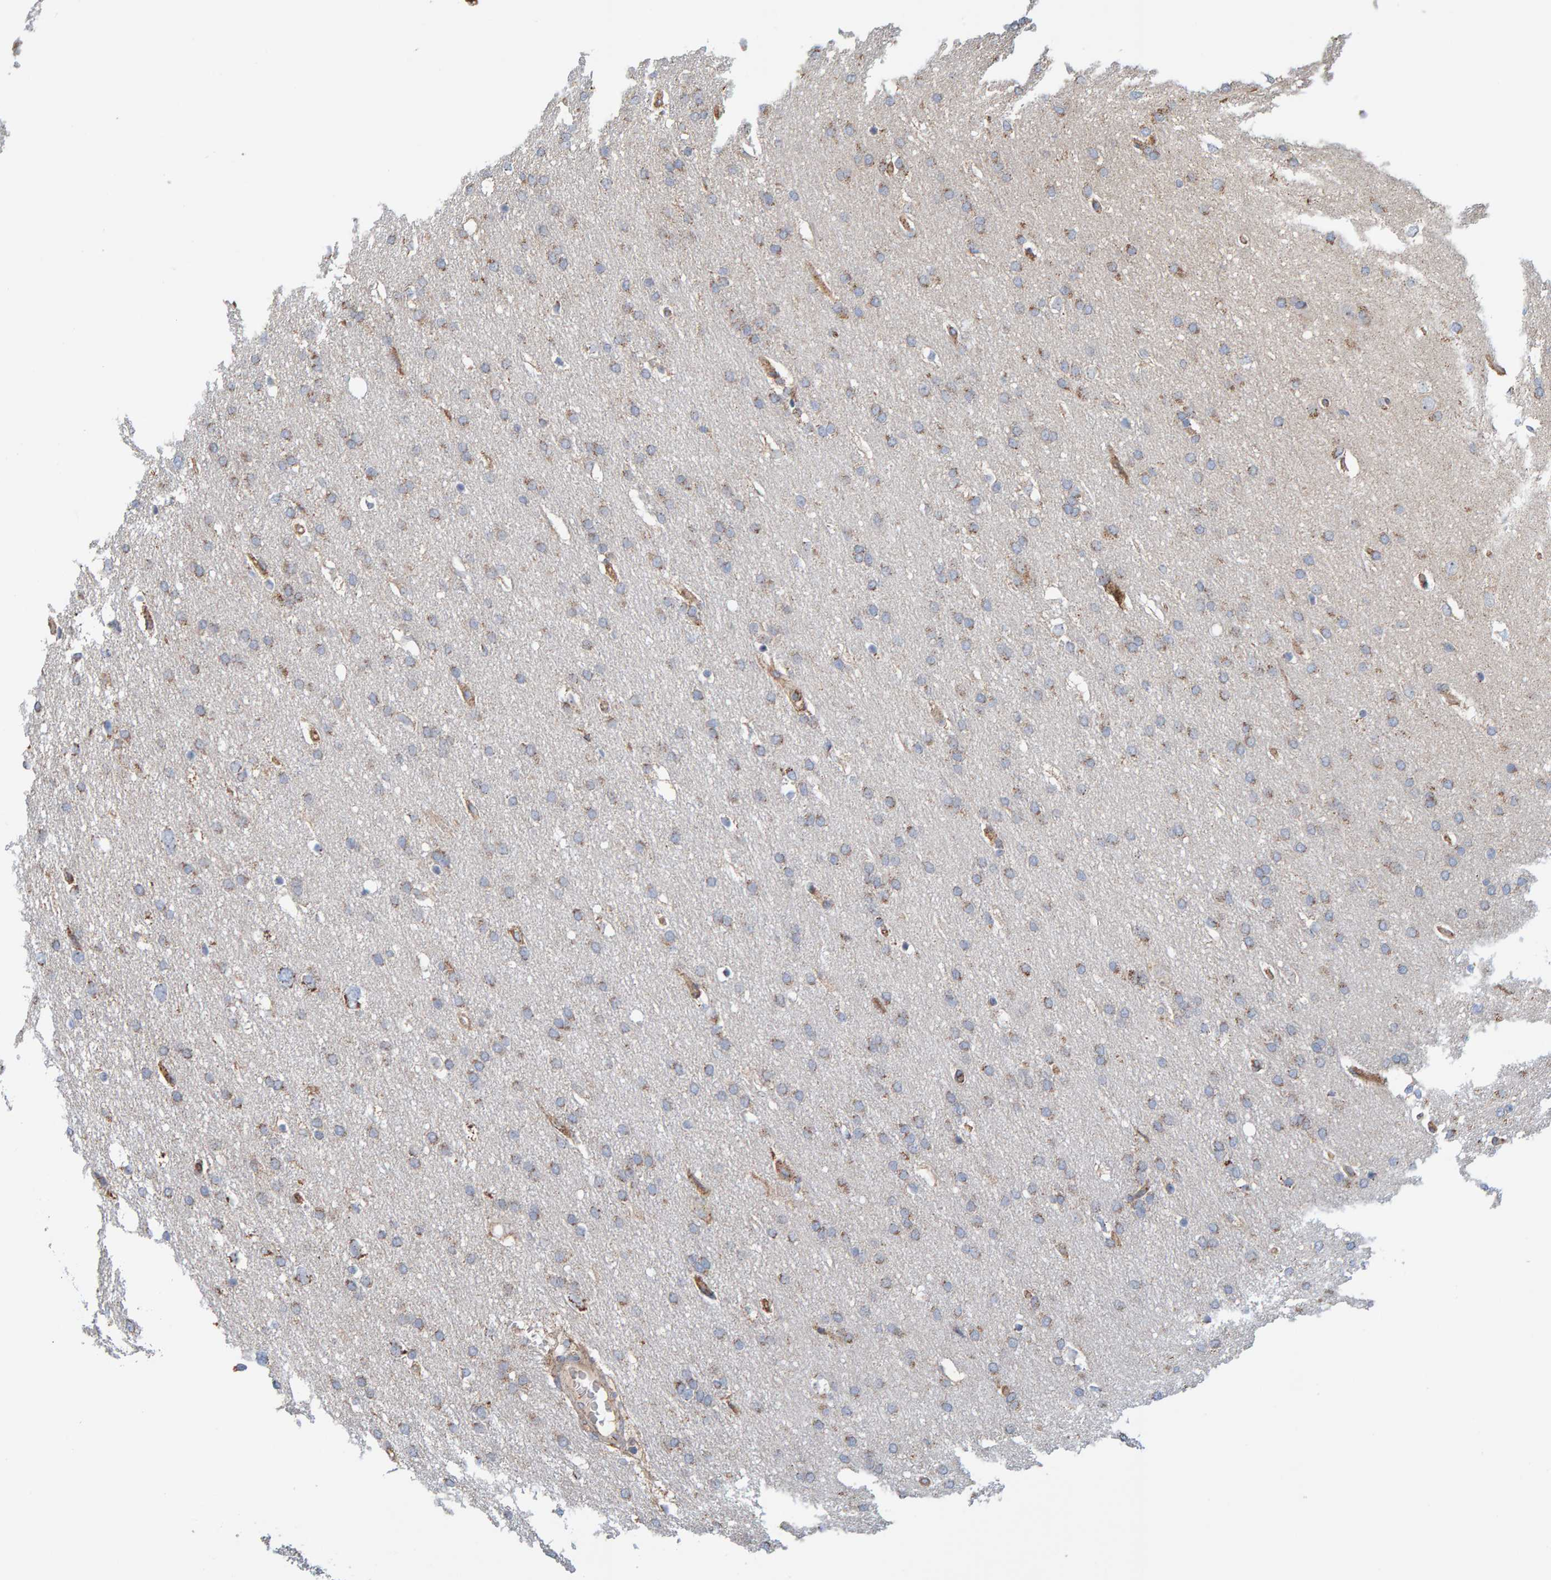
{"staining": {"intensity": "moderate", "quantity": ">75%", "location": "cytoplasmic/membranous"}, "tissue": "glioma", "cell_type": "Tumor cells", "image_type": "cancer", "snomed": [{"axis": "morphology", "description": "Glioma, malignant, Low grade"}, {"axis": "topography", "description": "Brain"}], "caption": "Approximately >75% of tumor cells in malignant glioma (low-grade) show moderate cytoplasmic/membranous protein expression as visualized by brown immunohistochemical staining.", "gene": "MRPL45", "patient": {"sex": "female", "age": 37}}